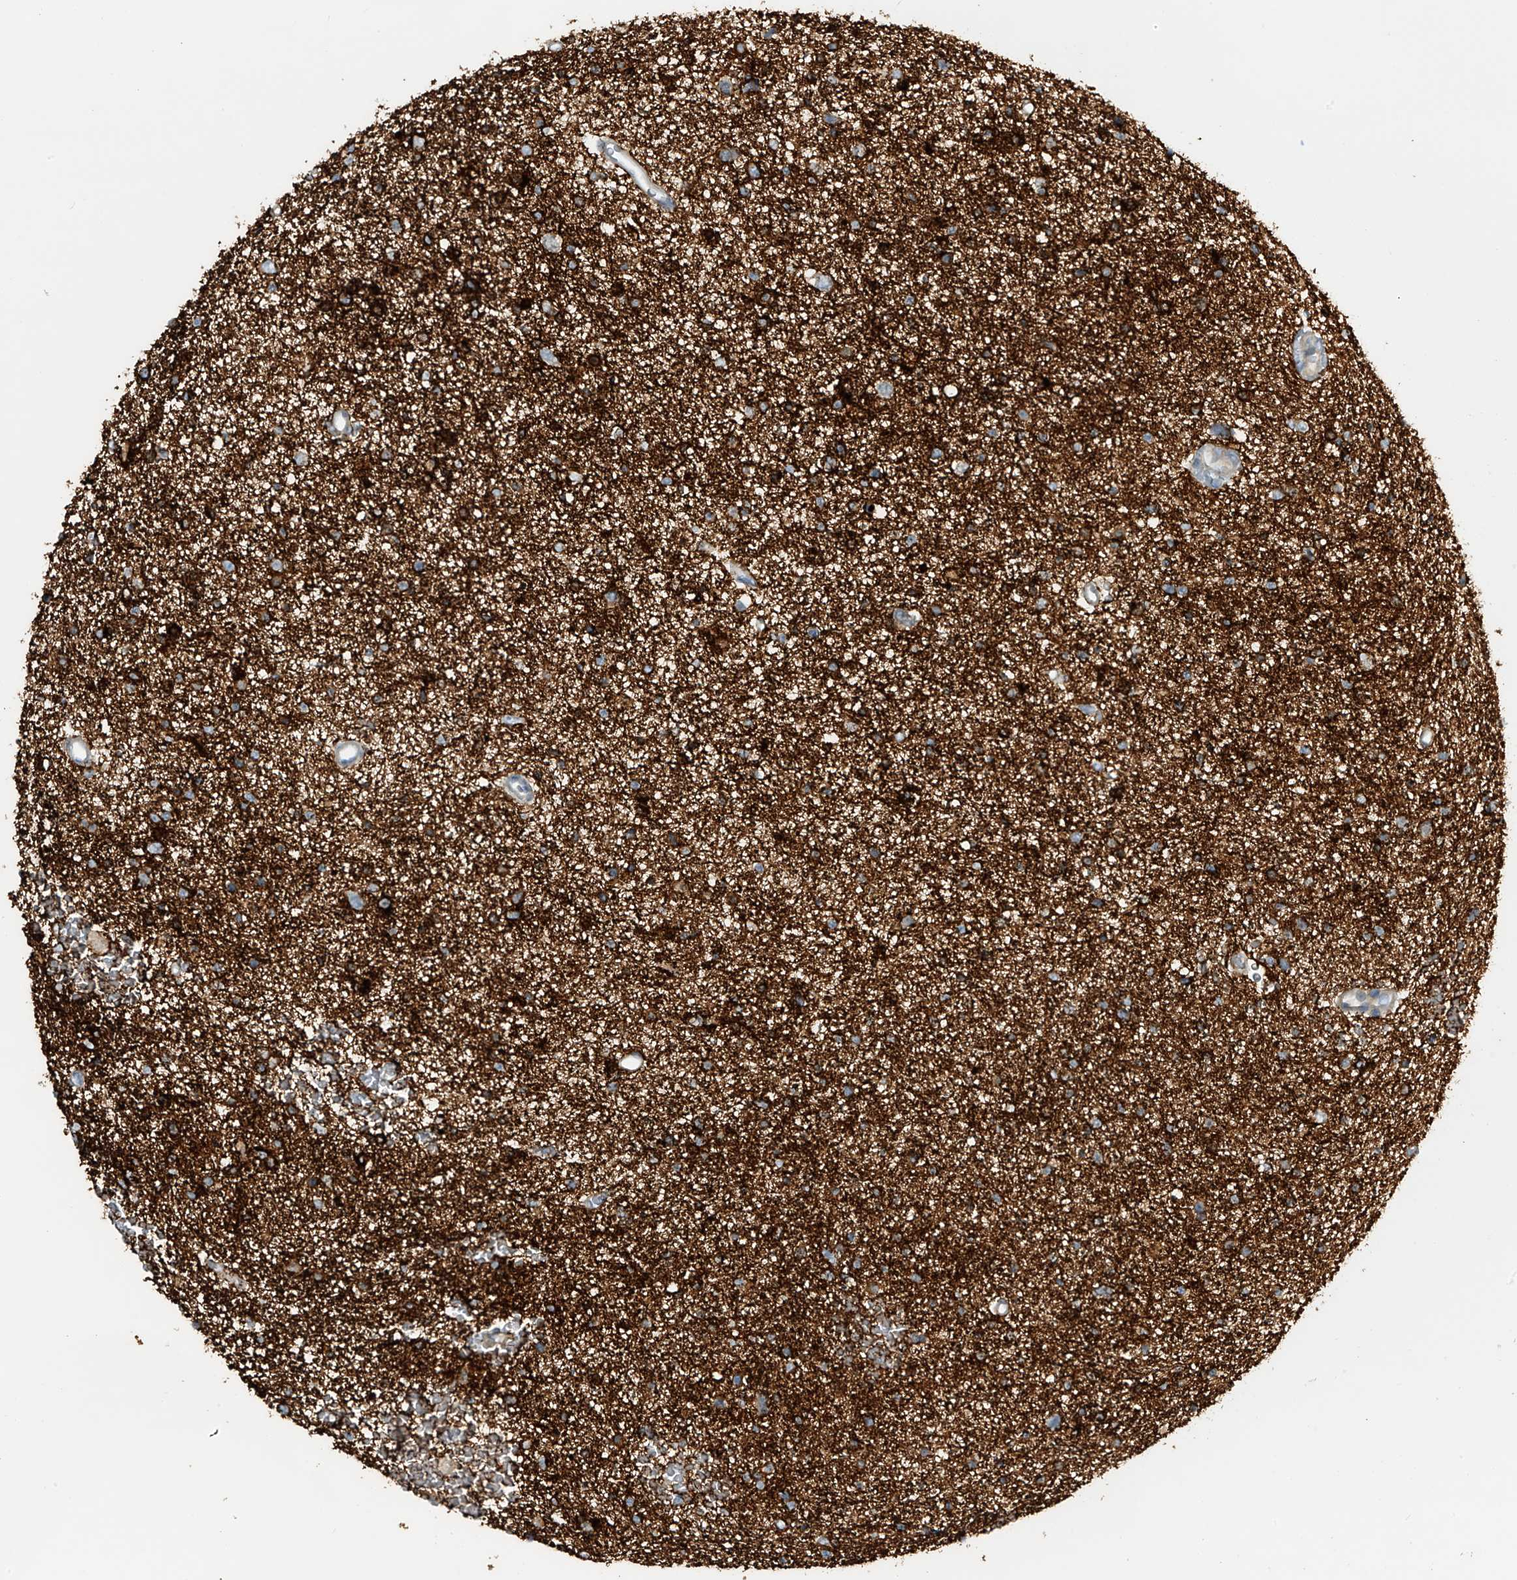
{"staining": {"intensity": "strong", "quantity": "<25%", "location": "cytoplasmic/membranous"}, "tissue": "glioma", "cell_type": "Tumor cells", "image_type": "cancer", "snomed": [{"axis": "morphology", "description": "Glioma, malignant, Low grade"}, {"axis": "topography", "description": "Cerebral cortex"}], "caption": "DAB (3,3'-diaminobenzidine) immunohistochemical staining of human glioma demonstrates strong cytoplasmic/membranous protein expression in about <25% of tumor cells.", "gene": "FSD1L", "patient": {"sex": "female", "age": 39}}